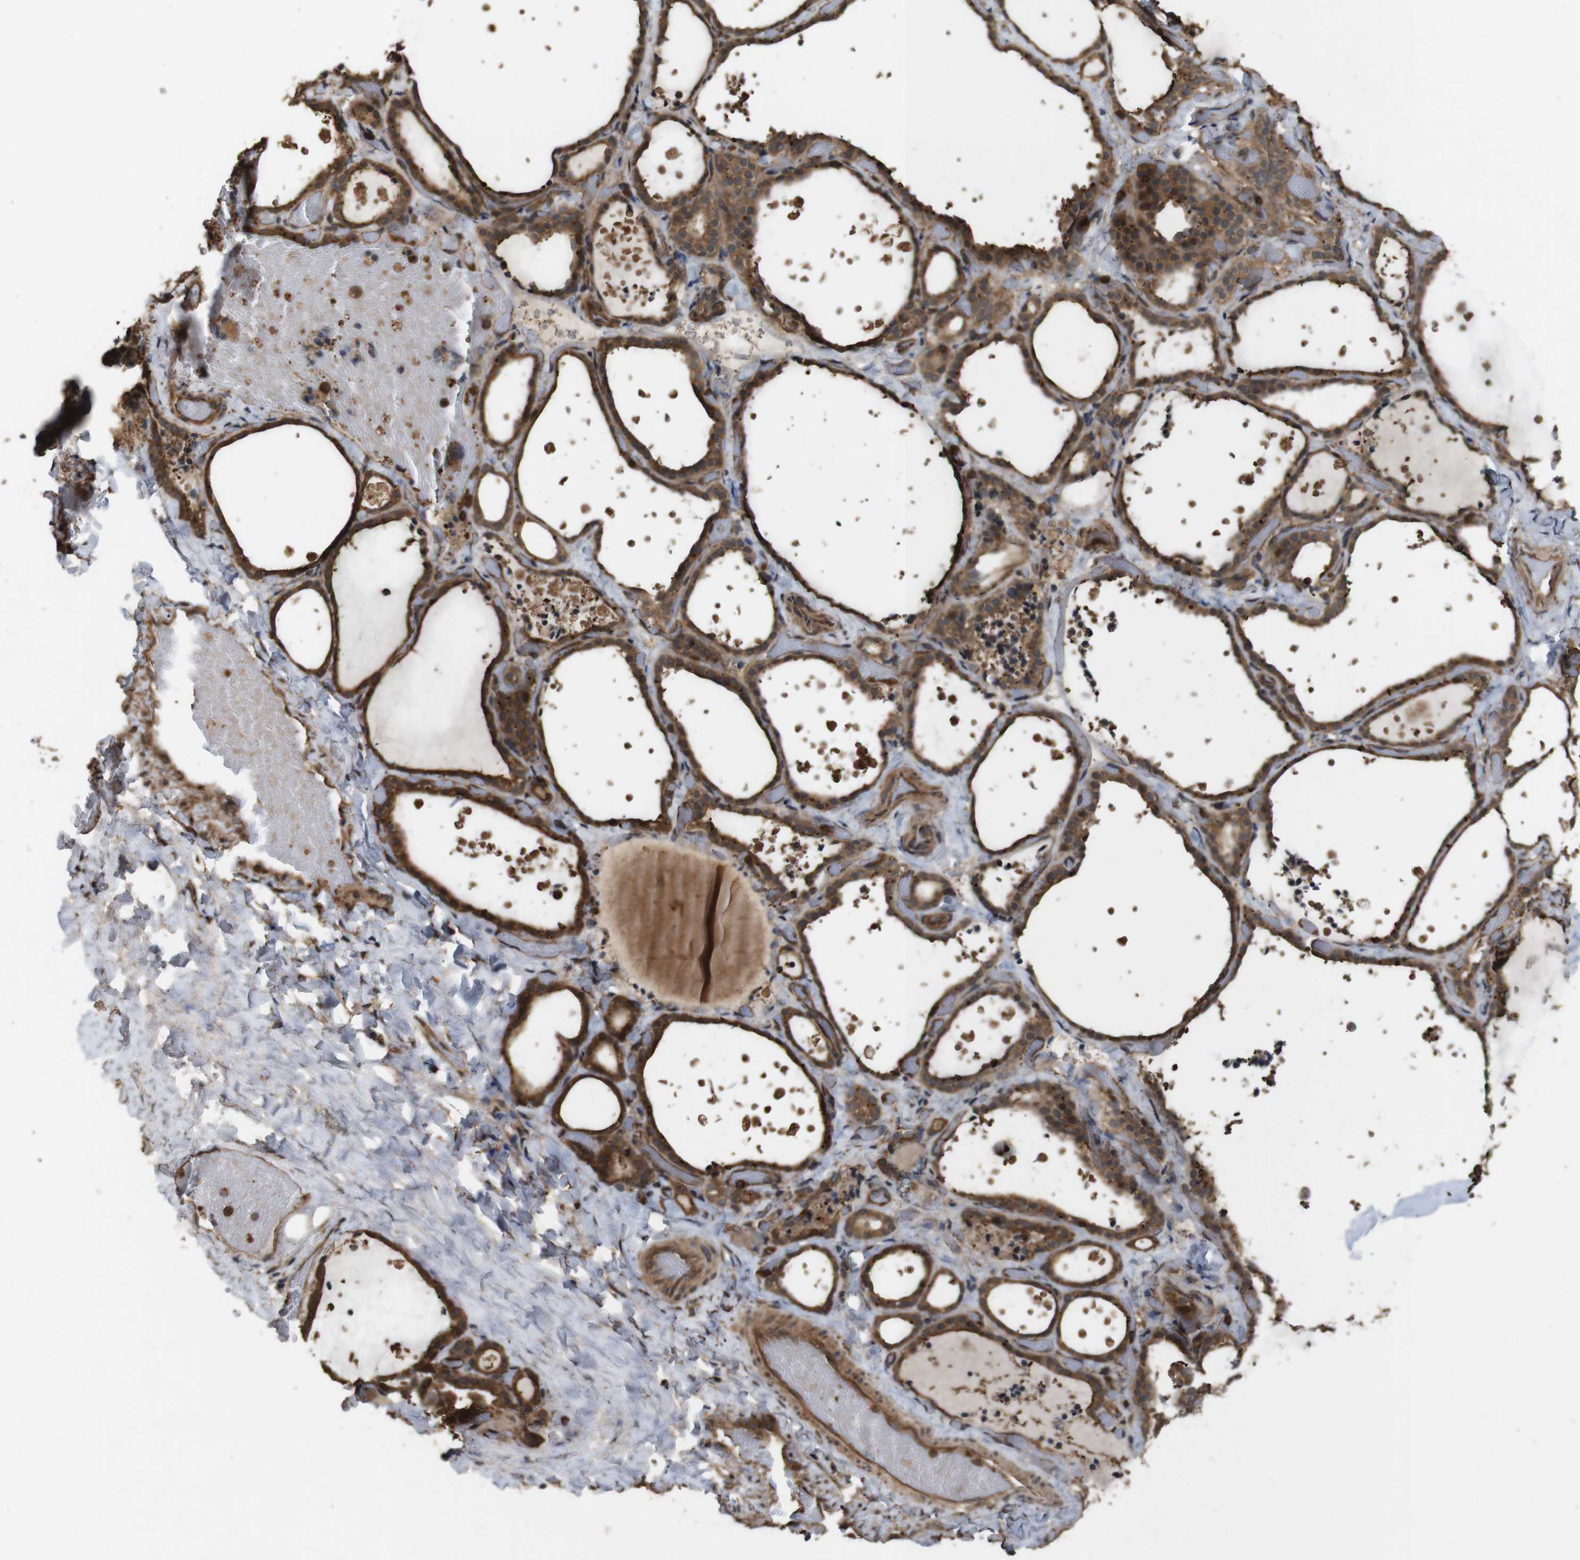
{"staining": {"intensity": "strong", "quantity": ">75%", "location": "cytoplasmic/membranous"}, "tissue": "thyroid gland", "cell_type": "Glandular cells", "image_type": "normal", "snomed": [{"axis": "morphology", "description": "Normal tissue, NOS"}, {"axis": "topography", "description": "Thyroid gland"}], "caption": "IHC image of benign thyroid gland: human thyroid gland stained using IHC displays high levels of strong protein expression localized specifically in the cytoplasmic/membranous of glandular cells, appearing as a cytoplasmic/membranous brown color.", "gene": "BAG4", "patient": {"sex": "female", "age": 44}}